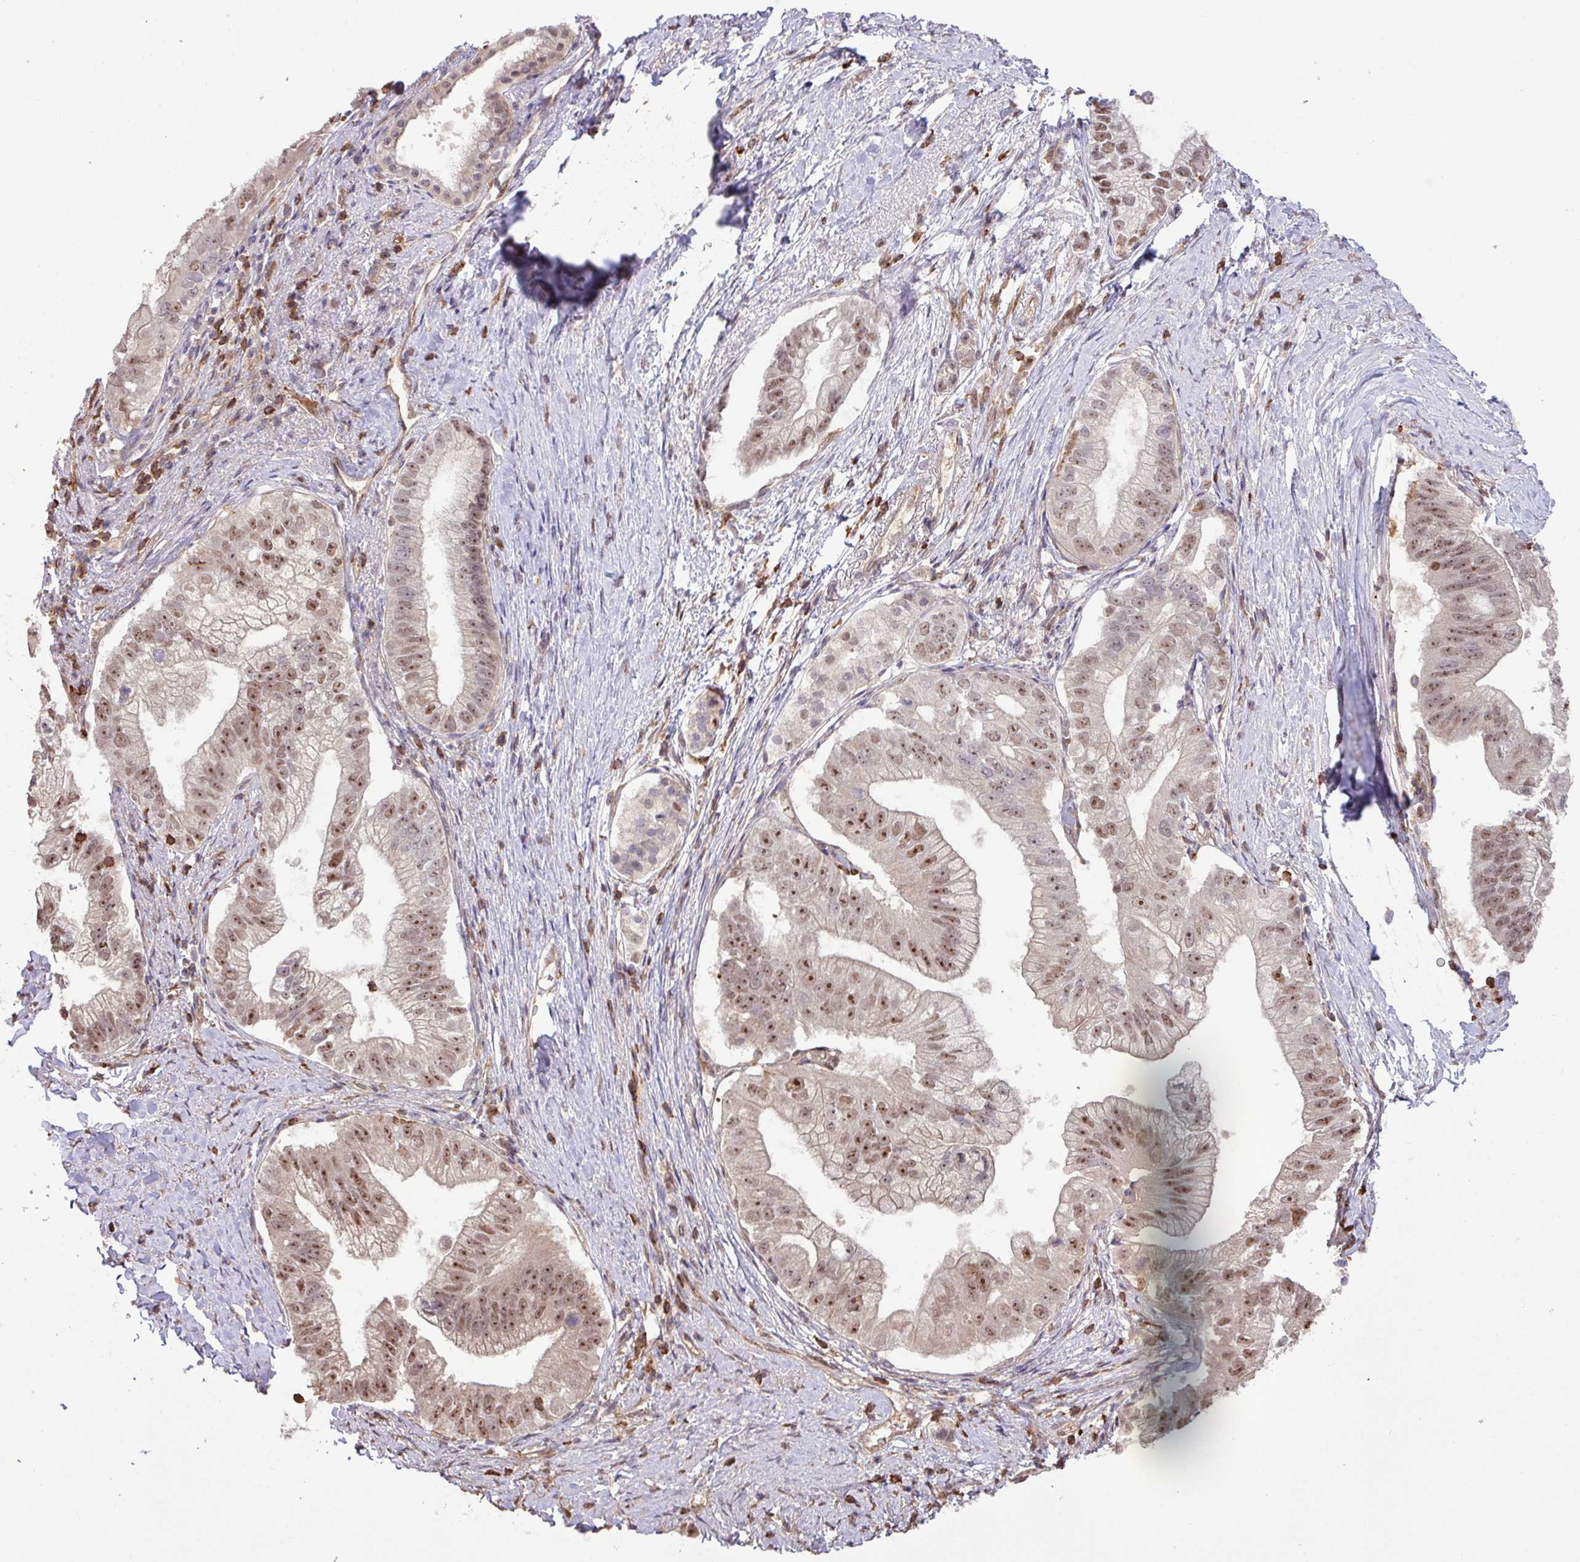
{"staining": {"intensity": "moderate", "quantity": ">75%", "location": "nuclear"}, "tissue": "pancreatic cancer", "cell_type": "Tumor cells", "image_type": "cancer", "snomed": [{"axis": "morphology", "description": "Adenocarcinoma, NOS"}, {"axis": "topography", "description": "Pancreas"}], "caption": "This image shows pancreatic cancer stained with immunohistochemistry (IHC) to label a protein in brown. The nuclear of tumor cells show moderate positivity for the protein. Nuclei are counter-stained blue.", "gene": "GON7", "patient": {"sex": "male", "age": 70}}